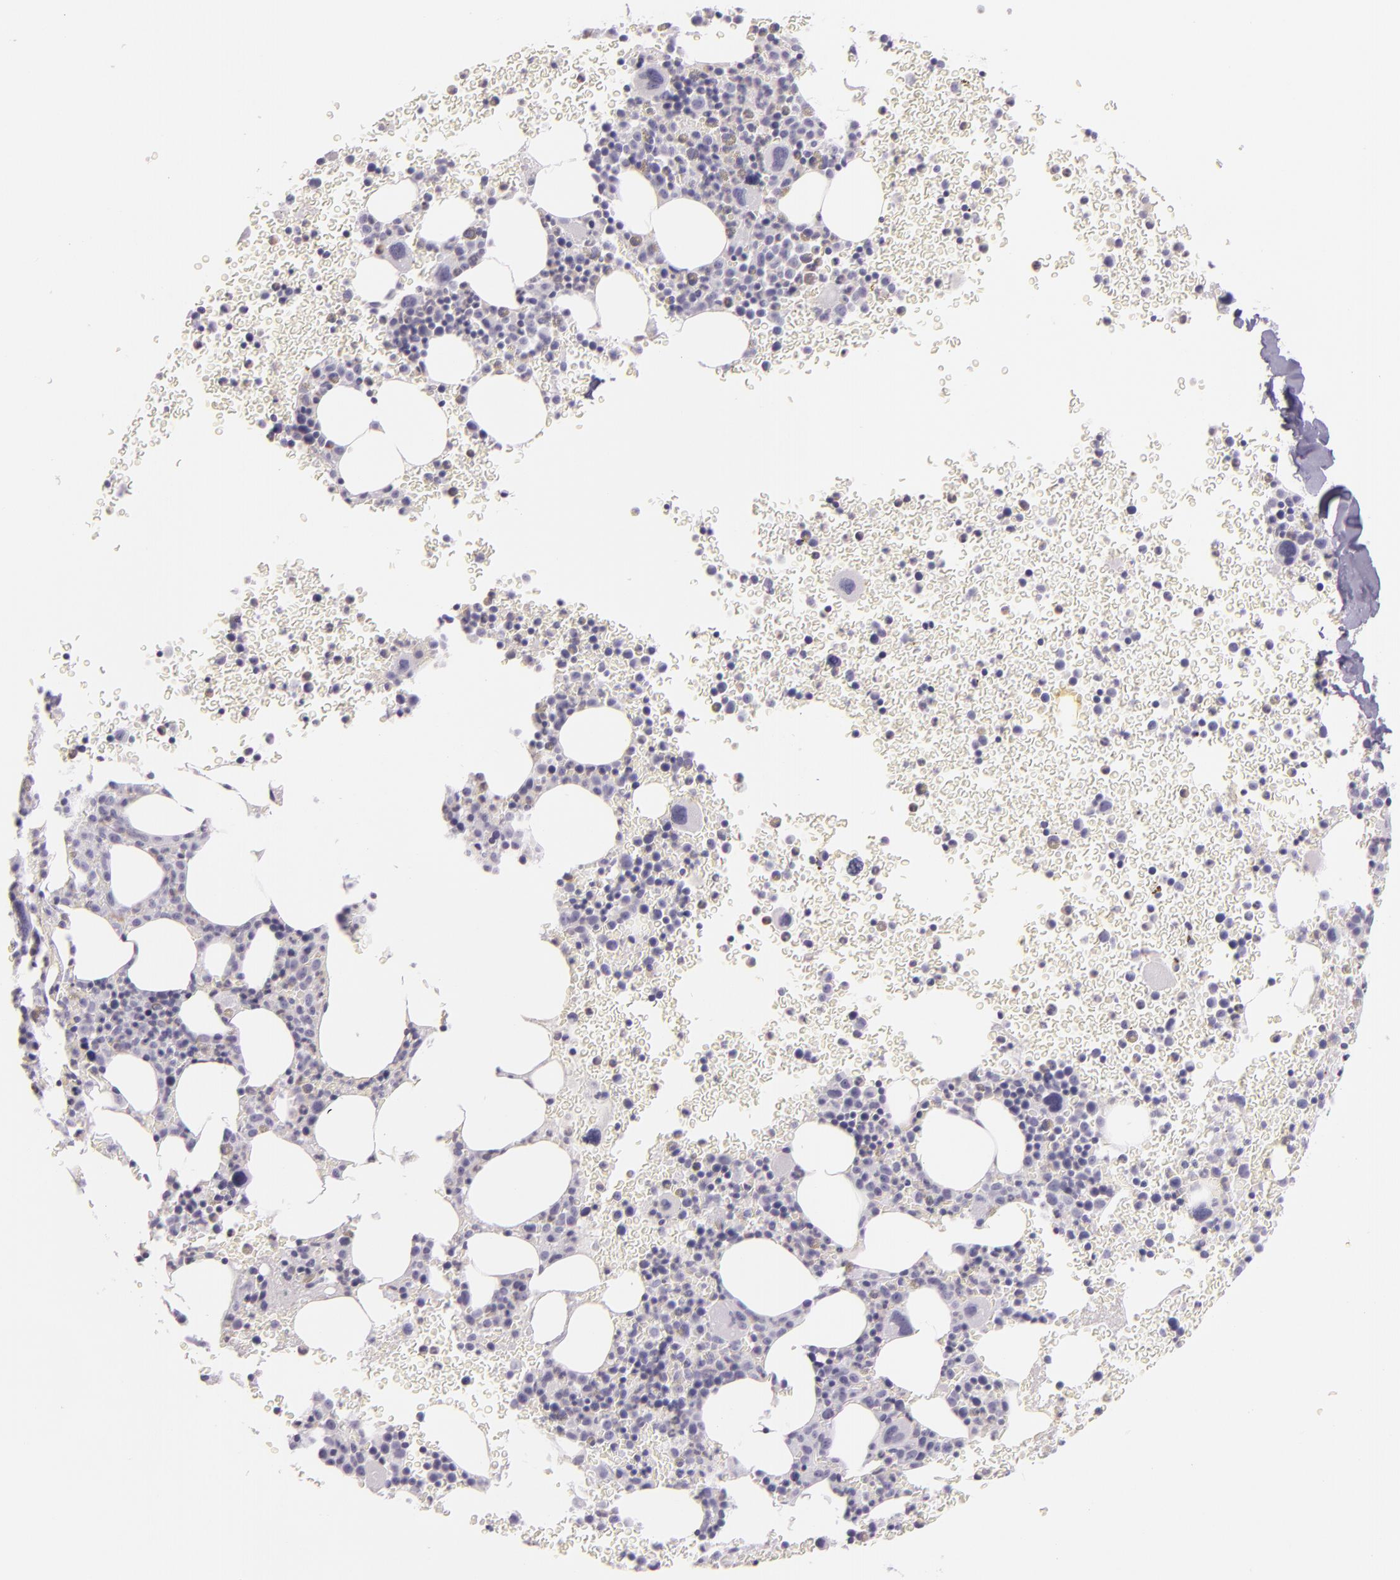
{"staining": {"intensity": "negative", "quantity": "none", "location": "none"}, "tissue": "bone marrow", "cell_type": "Hematopoietic cells", "image_type": "normal", "snomed": [{"axis": "morphology", "description": "Normal tissue, NOS"}, {"axis": "topography", "description": "Bone marrow"}], "caption": "The photomicrograph demonstrates no staining of hematopoietic cells in normal bone marrow. (DAB (3,3'-diaminobenzidine) IHC, high magnification).", "gene": "CBS", "patient": {"sex": "male", "age": 69}}